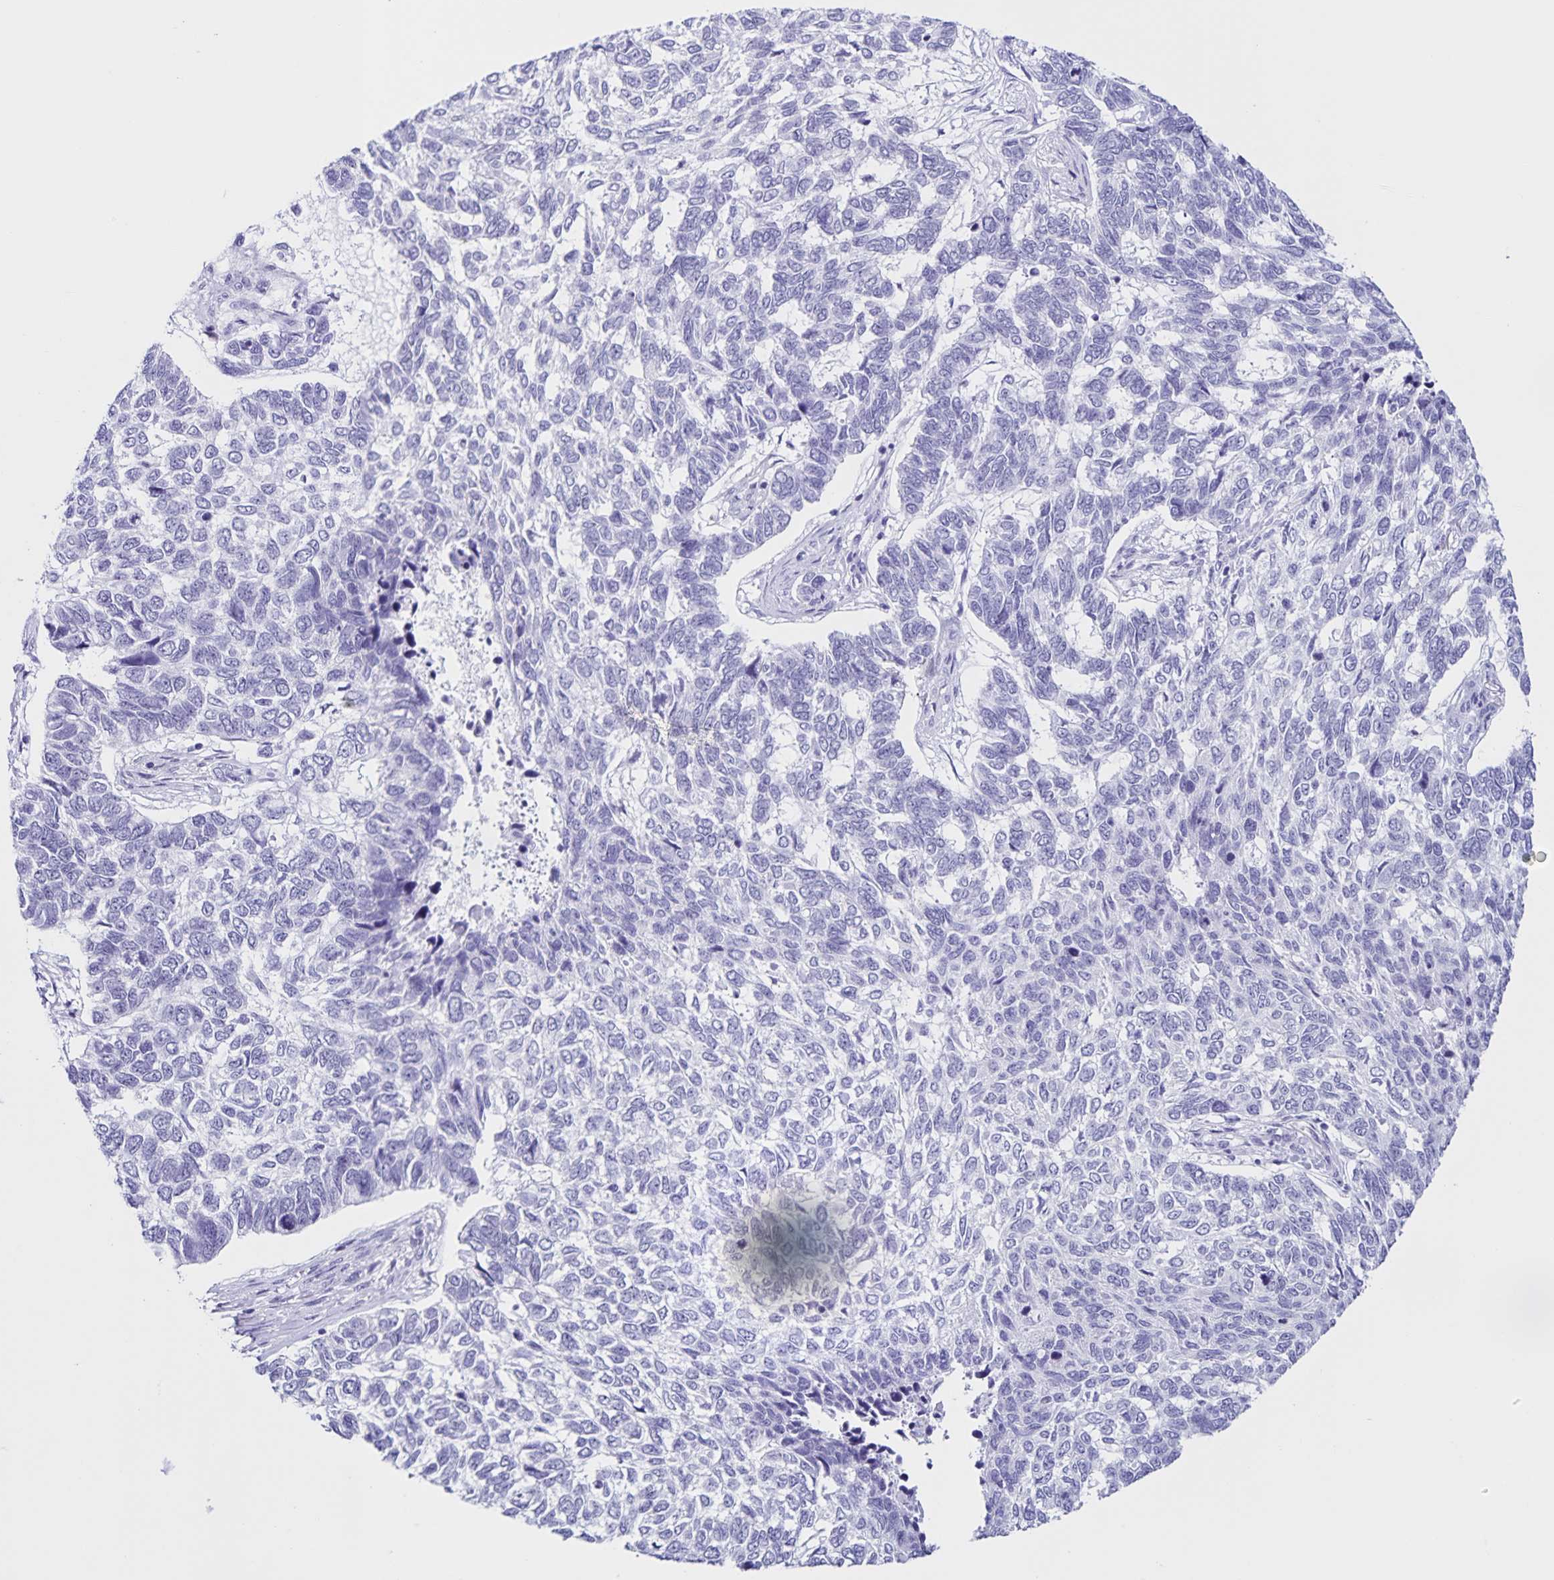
{"staining": {"intensity": "negative", "quantity": "none", "location": "none"}, "tissue": "skin cancer", "cell_type": "Tumor cells", "image_type": "cancer", "snomed": [{"axis": "morphology", "description": "Basal cell carcinoma"}, {"axis": "topography", "description": "Skin"}], "caption": "A high-resolution photomicrograph shows immunohistochemistry staining of skin cancer (basal cell carcinoma), which exhibits no significant positivity in tumor cells. (Stains: DAB (3,3'-diaminobenzidine) immunohistochemistry (IHC) with hematoxylin counter stain, Microscopy: brightfield microscopy at high magnification).", "gene": "FAM170A", "patient": {"sex": "female", "age": 65}}